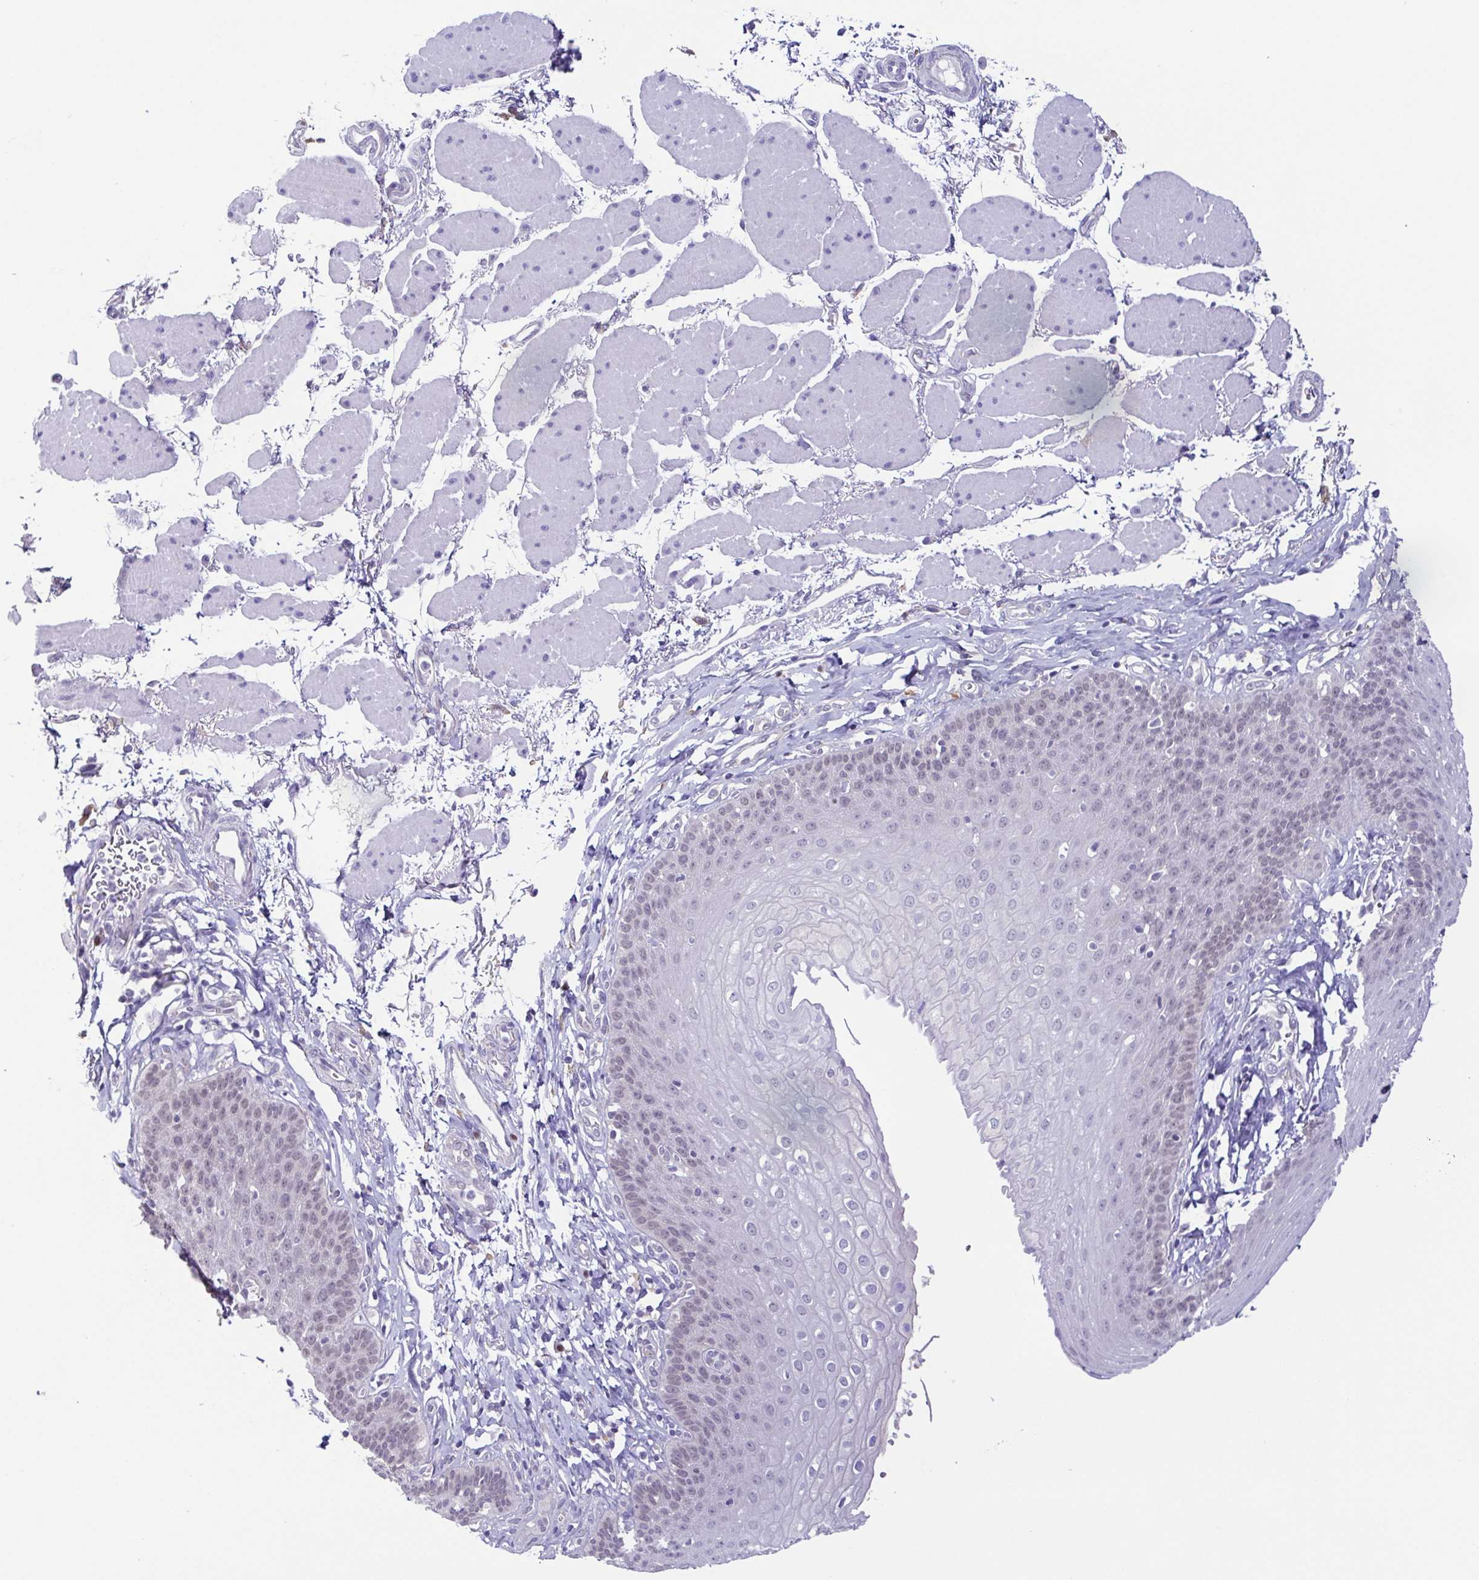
{"staining": {"intensity": "weak", "quantity": "25%-75%", "location": "nuclear"}, "tissue": "esophagus", "cell_type": "Squamous epithelial cells", "image_type": "normal", "snomed": [{"axis": "morphology", "description": "Normal tissue, NOS"}, {"axis": "topography", "description": "Esophagus"}], "caption": "Benign esophagus reveals weak nuclear expression in approximately 25%-75% of squamous epithelial cells, visualized by immunohistochemistry.", "gene": "UBE2Q1", "patient": {"sex": "female", "age": 81}}